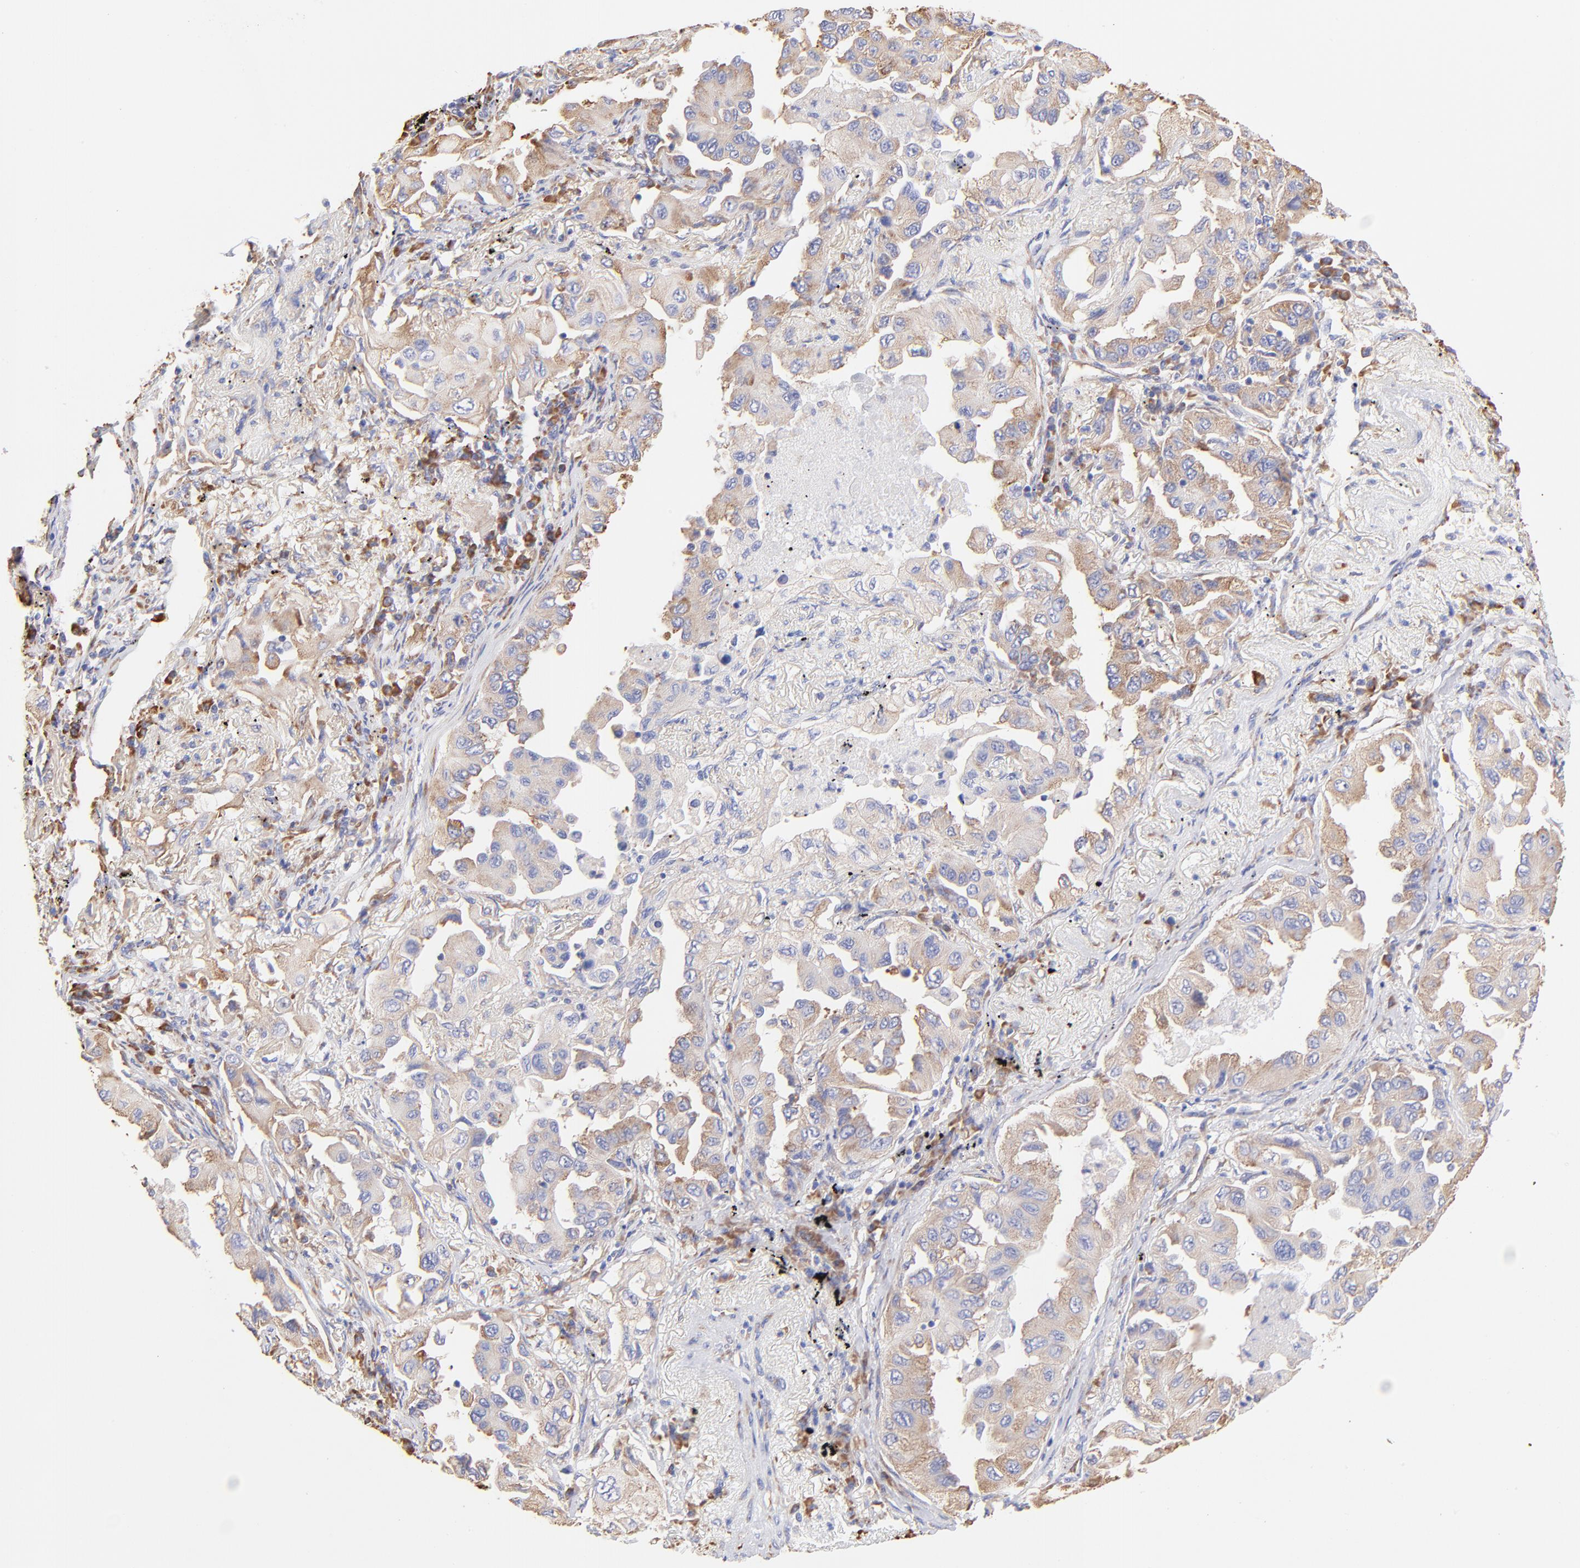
{"staining": {"intensity": "moderate", "quantity": "25%-75%", "location": "cytoplasmic/membranous"}, "tissue": "lung cancer", "cell_type": "Tumor cells", "image_type": "cancer", "snomed": [{"axis": "morphology", "description": "Adenocarcinoma, NOS"}, {"axis": "topography", "description": "Lung"}], "caption": "Lung cancer stained for a protein shows moderate cytoplasmic/membranous positivity in tumor cells. The staining is performed using DAB (3,3'-diaminobenzidine) brown chromogen to label protein expression. The nuclei are counter-stained blue using hematoxylin.", "gene": "RPL30", "patient": {"sex": "female", "age": 65}}